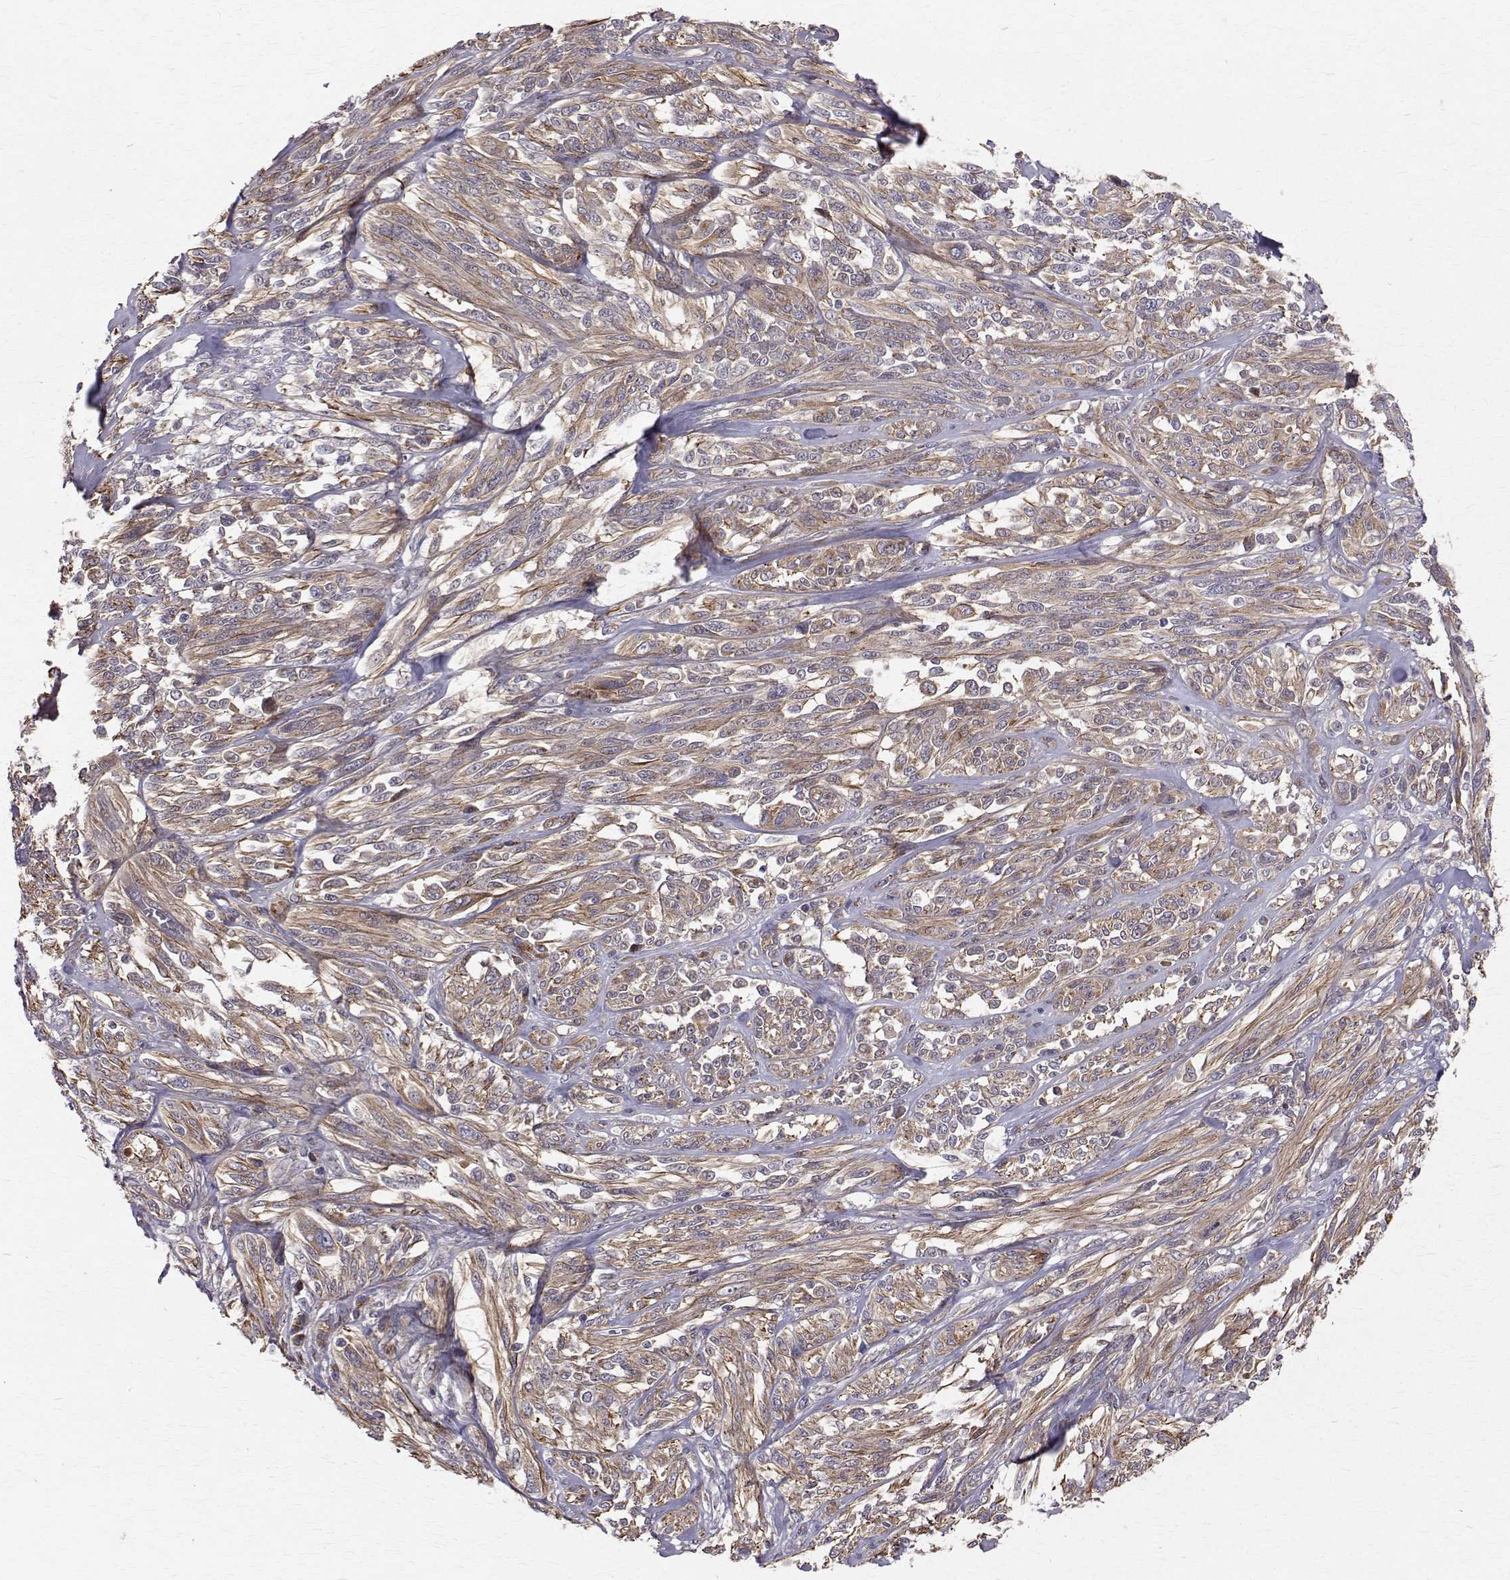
{"staining": {"intensity": "weak", "quantity": "25%-75%", "location": "cytoplasmic/membranous"}, "tissue": "melanoma", "cell_type": "Tumor cells", "image_type": "cancer", "snomed": [{"axis": "morphology", "description": "Malignant melanoma, NOS"}, {"axis": "topography", "description": "Skin"}], "caption": "A high-resolution photomicrograph shows IHC staining of malignant melanoma, which demonstrates weak cytoplasmic/membranous staining in about 25%-75% of tumor cells.", "gene": "ARFGAP1", "patient": {"sex": "female", "age": 91}}